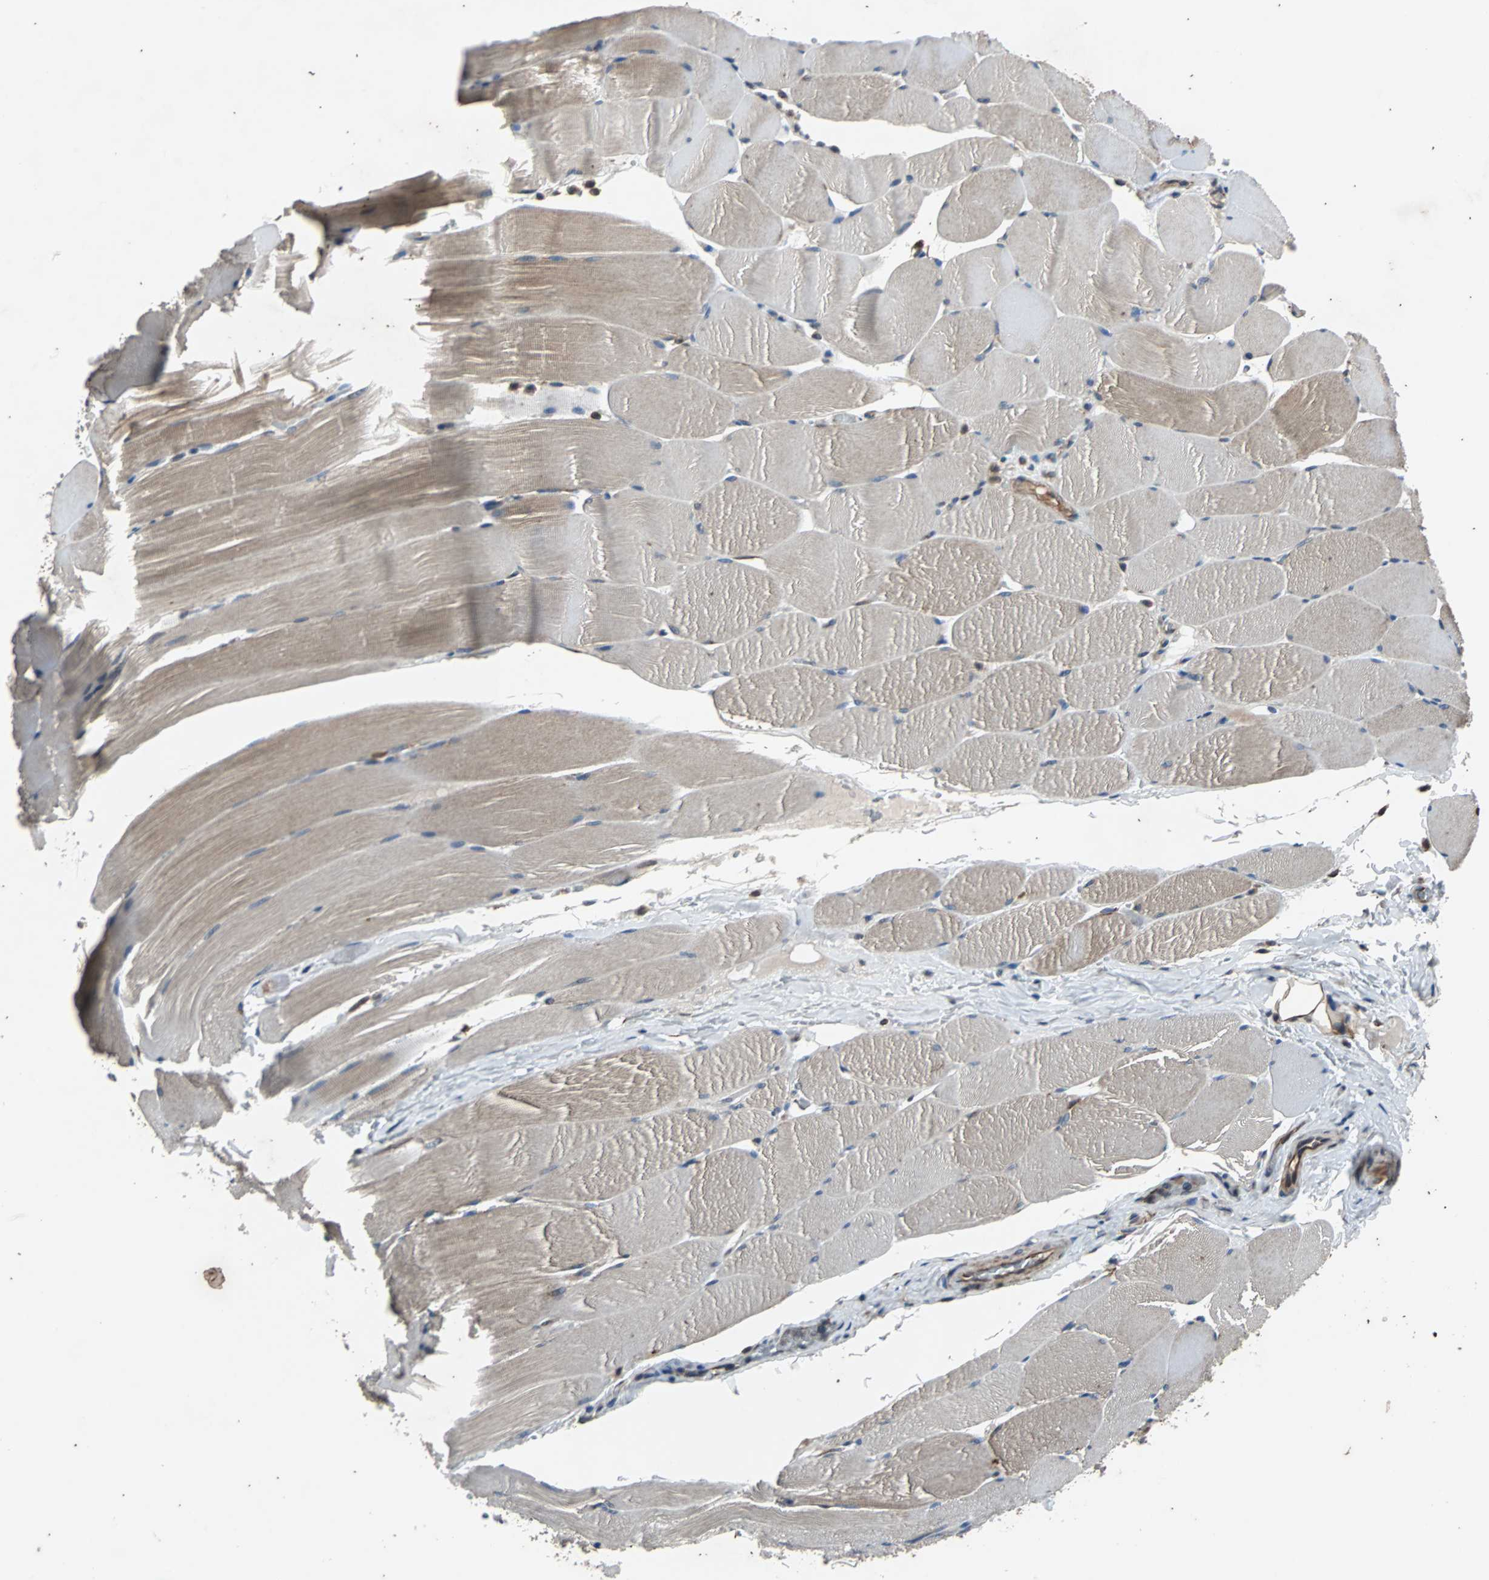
{"staining": {"intensity": "moderate", "quantity": "25%-75%", "location": "cytoplasmic/membranous"}, "tissue": "skeletal muscle", "cell_type": "Myocytes", "image_type": "normal", "snomed": [{"axis": "morphology", "description": "Normal tissue, NOS"}, {"axis": "topography", "description": "Skeletal muscle"}], "caption": "Unremarkable skeletal muscle was stained to show a protein in brown. There is medium levels of moderate cytoplasmic/membranous positivity in about 25%-75% of myocytes. The staining is performed using DAB (3,3'-diaminobenzidine) brown chromogen to label protein expression. The nuclei are counter-stained blue using hematoxylin.", "gene": "ACTR3", "patient": {"sex": "male", "age": 62}}